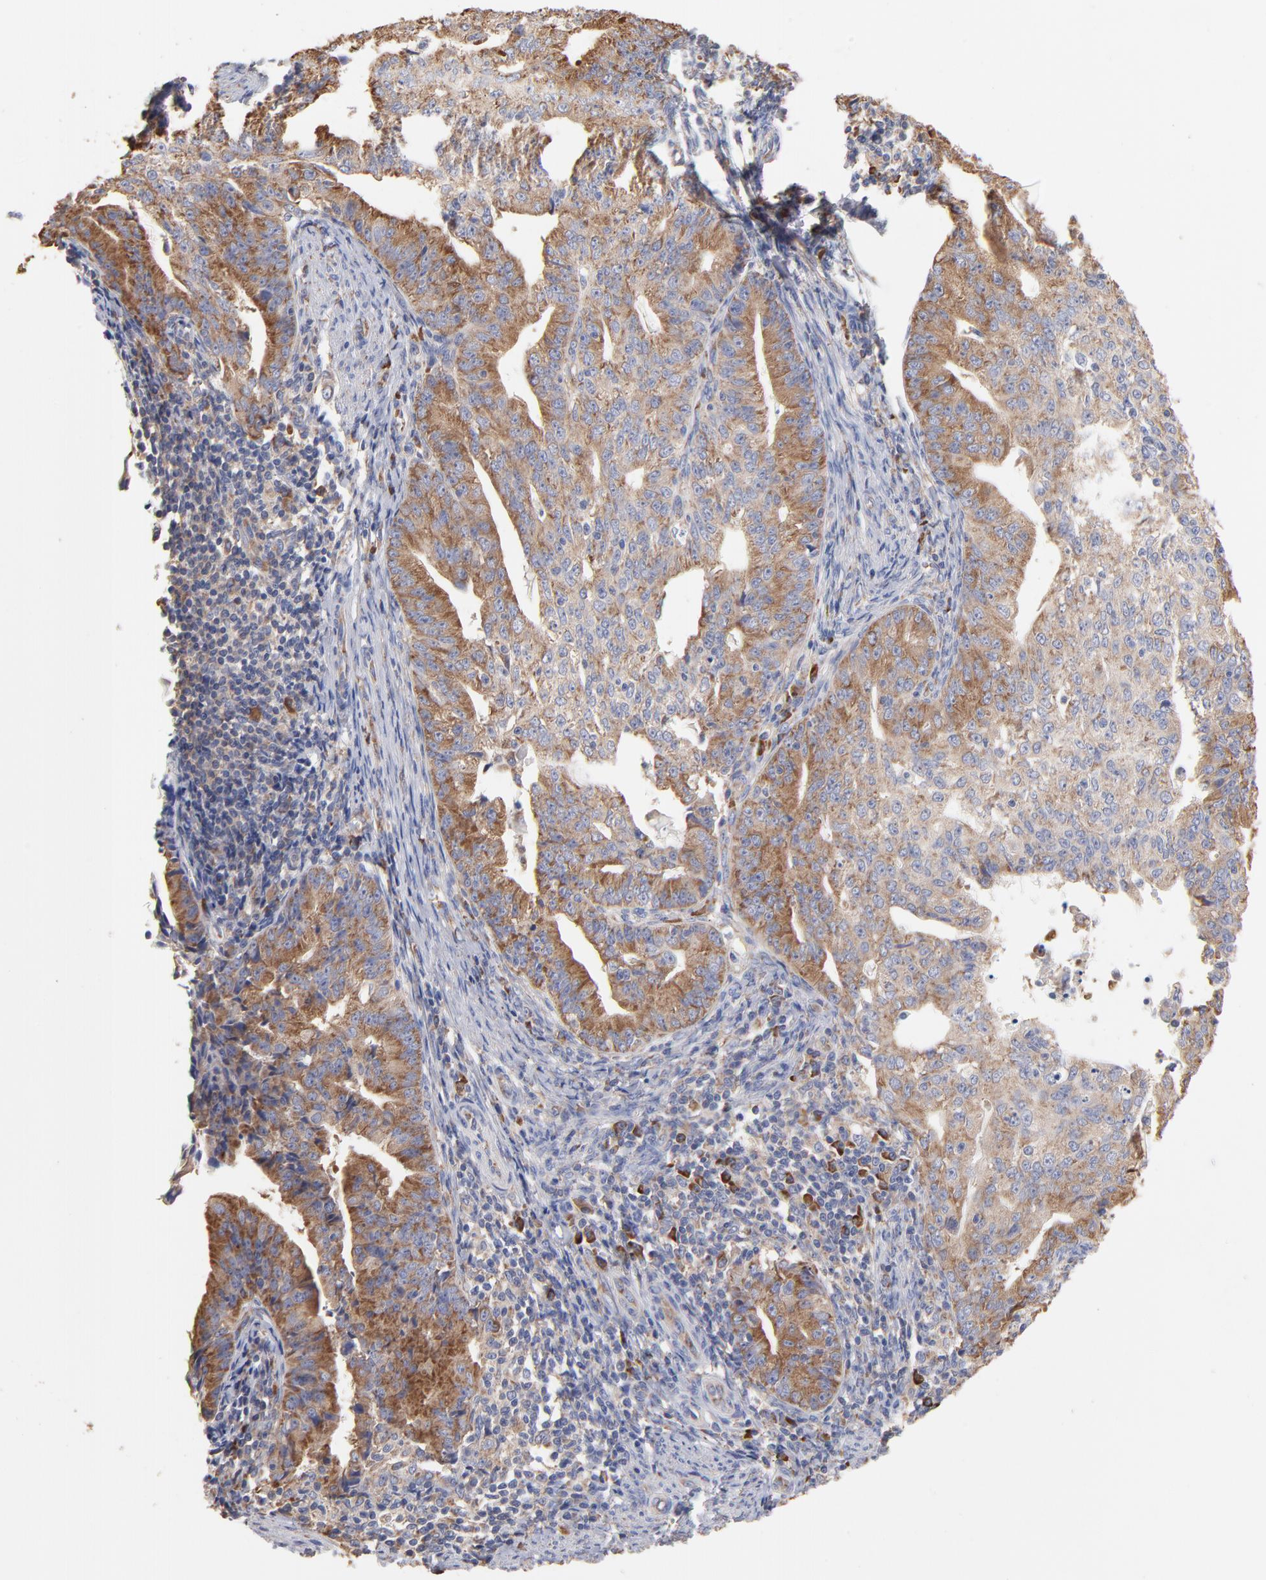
{"staining": {"intensity": "moderate", "quantity": ">75%", "location": "cytoplasmic/membranous"}, "tissue": "endometrial cancer", "cell_type": "Tumor cells", "image_type": "cancer", "snomed": [{"axis": "morphology", "description": "Adenocarcinoma, NOS"}, {"axis": "topography", "description": "Endometrium"}], "caption": "Approximately >75% of tumor cells in human endometrial adenocarcinoma display moderate cytoplasmic/membranous protein staining as visualized by brown immunohistochemical staining.", "gene": "RPL9", "patient": {"sex": "female", "age": 56}}